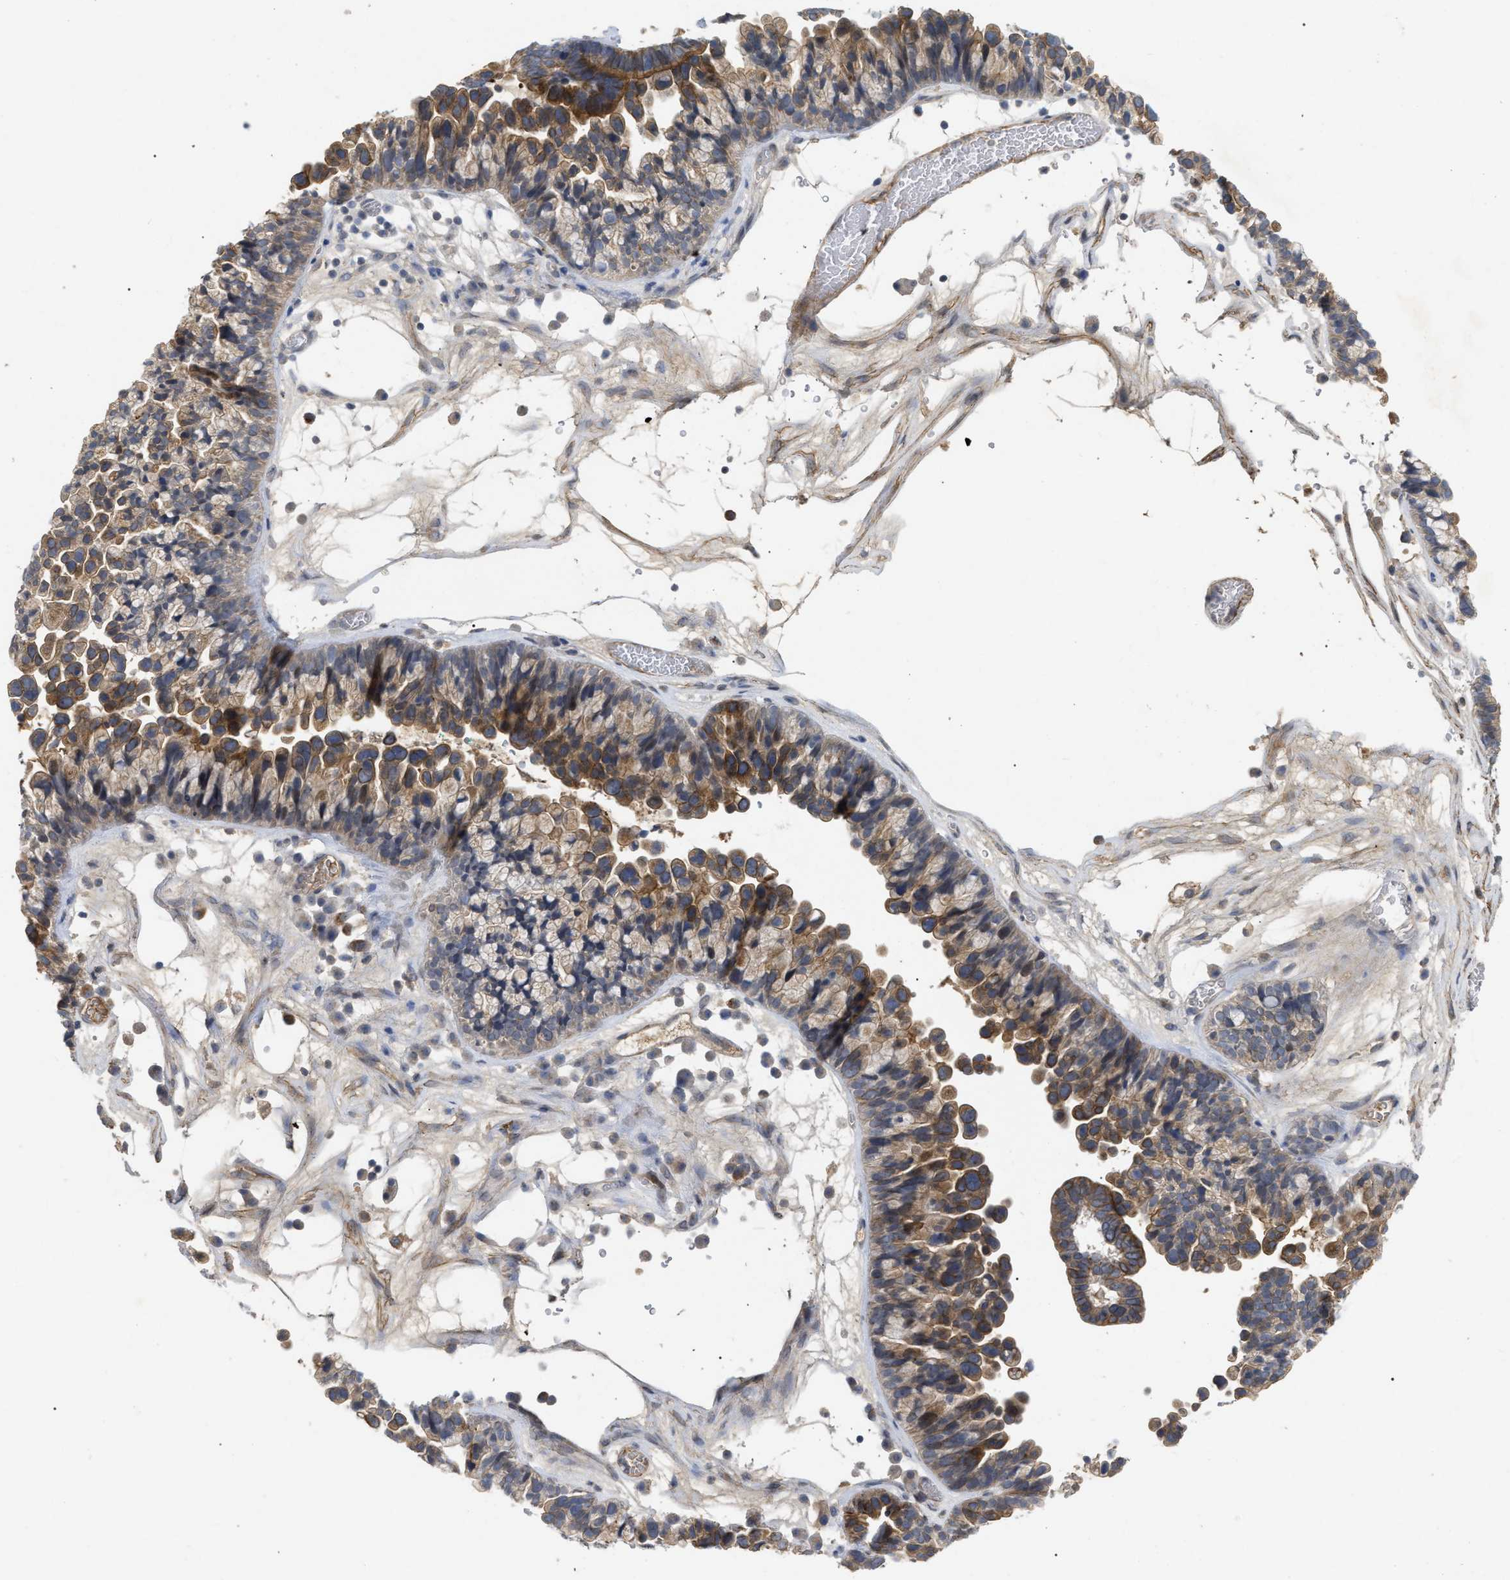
{"staining": {"intensity": "weak", "quantity": "25%-75%", "location": "cytoplasmic/membranous"}, "tissue": "ovarian cancer", "cell_type": "Tumor cells", "image_type": "cancer", "snomed": [{"axis": "morphology", "description": "Cystadenocarcinoma, serous, NOS"}, {"axis": "topography", "description": "Ovary"}], "caption": "Approximately 25%-75% of tumor cells in human ovarian cancer reveal weak cytoplasmic/membranous protein expression as visualized by brown immunohistochemical staining.", "gene": "ST6GALNAC6", "patient": {"sex": "female", "age": 56}}